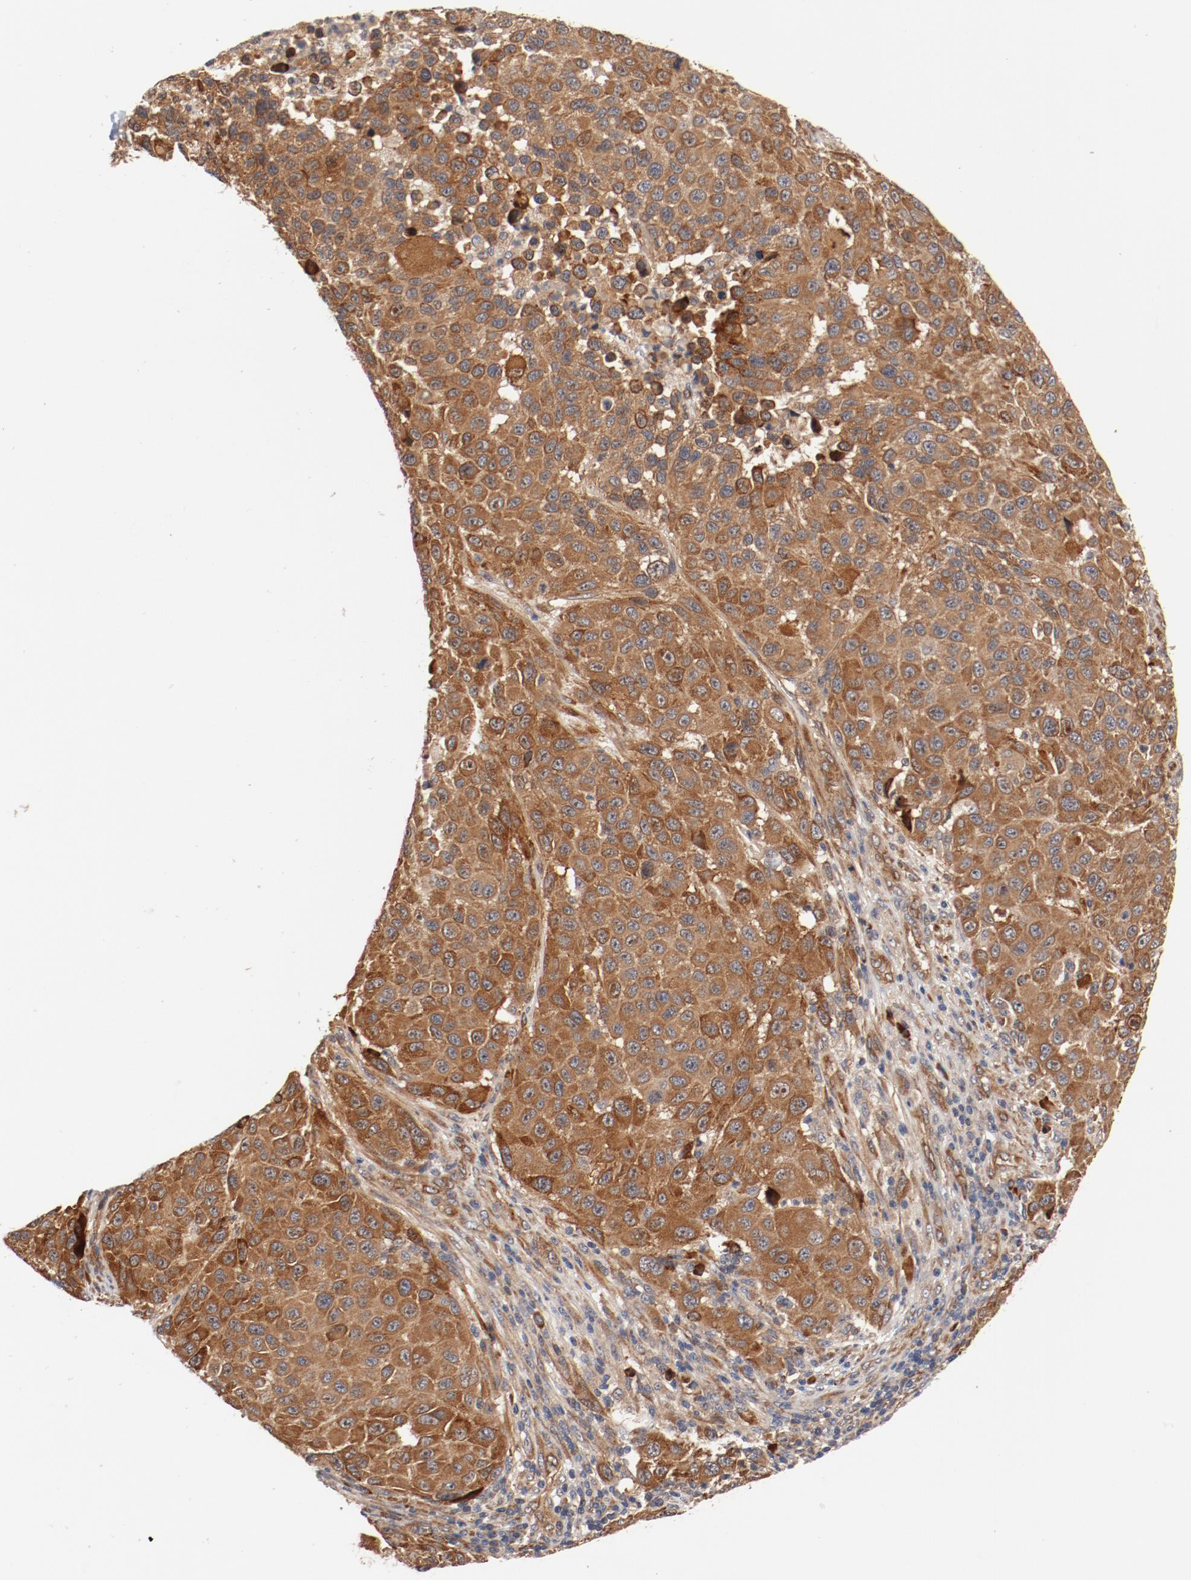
{"staining": {"intensity": "moderate", "quantity": ">75%", "location": "cytoplasmic/membranous"}, "tissue": "melanoma", "cell_type": "Tumor cells", "image_type": "cancer", "snomed": [{"axis": "morphology", "description": "Malignant melanoma, Metastatic site"}, {"axis": "topography", "description": "Lymph node"}], "caption": "Protein staining demonstrates moderate cytoplasmic/membranous expression in about >75% of tumor cells in malignant melanoma (metastatic site). The protein is shown in brown color, while the nuclei are stained blue.", "gene": "PITPNM2", "patient": {"sex": "male", "age": 61}}